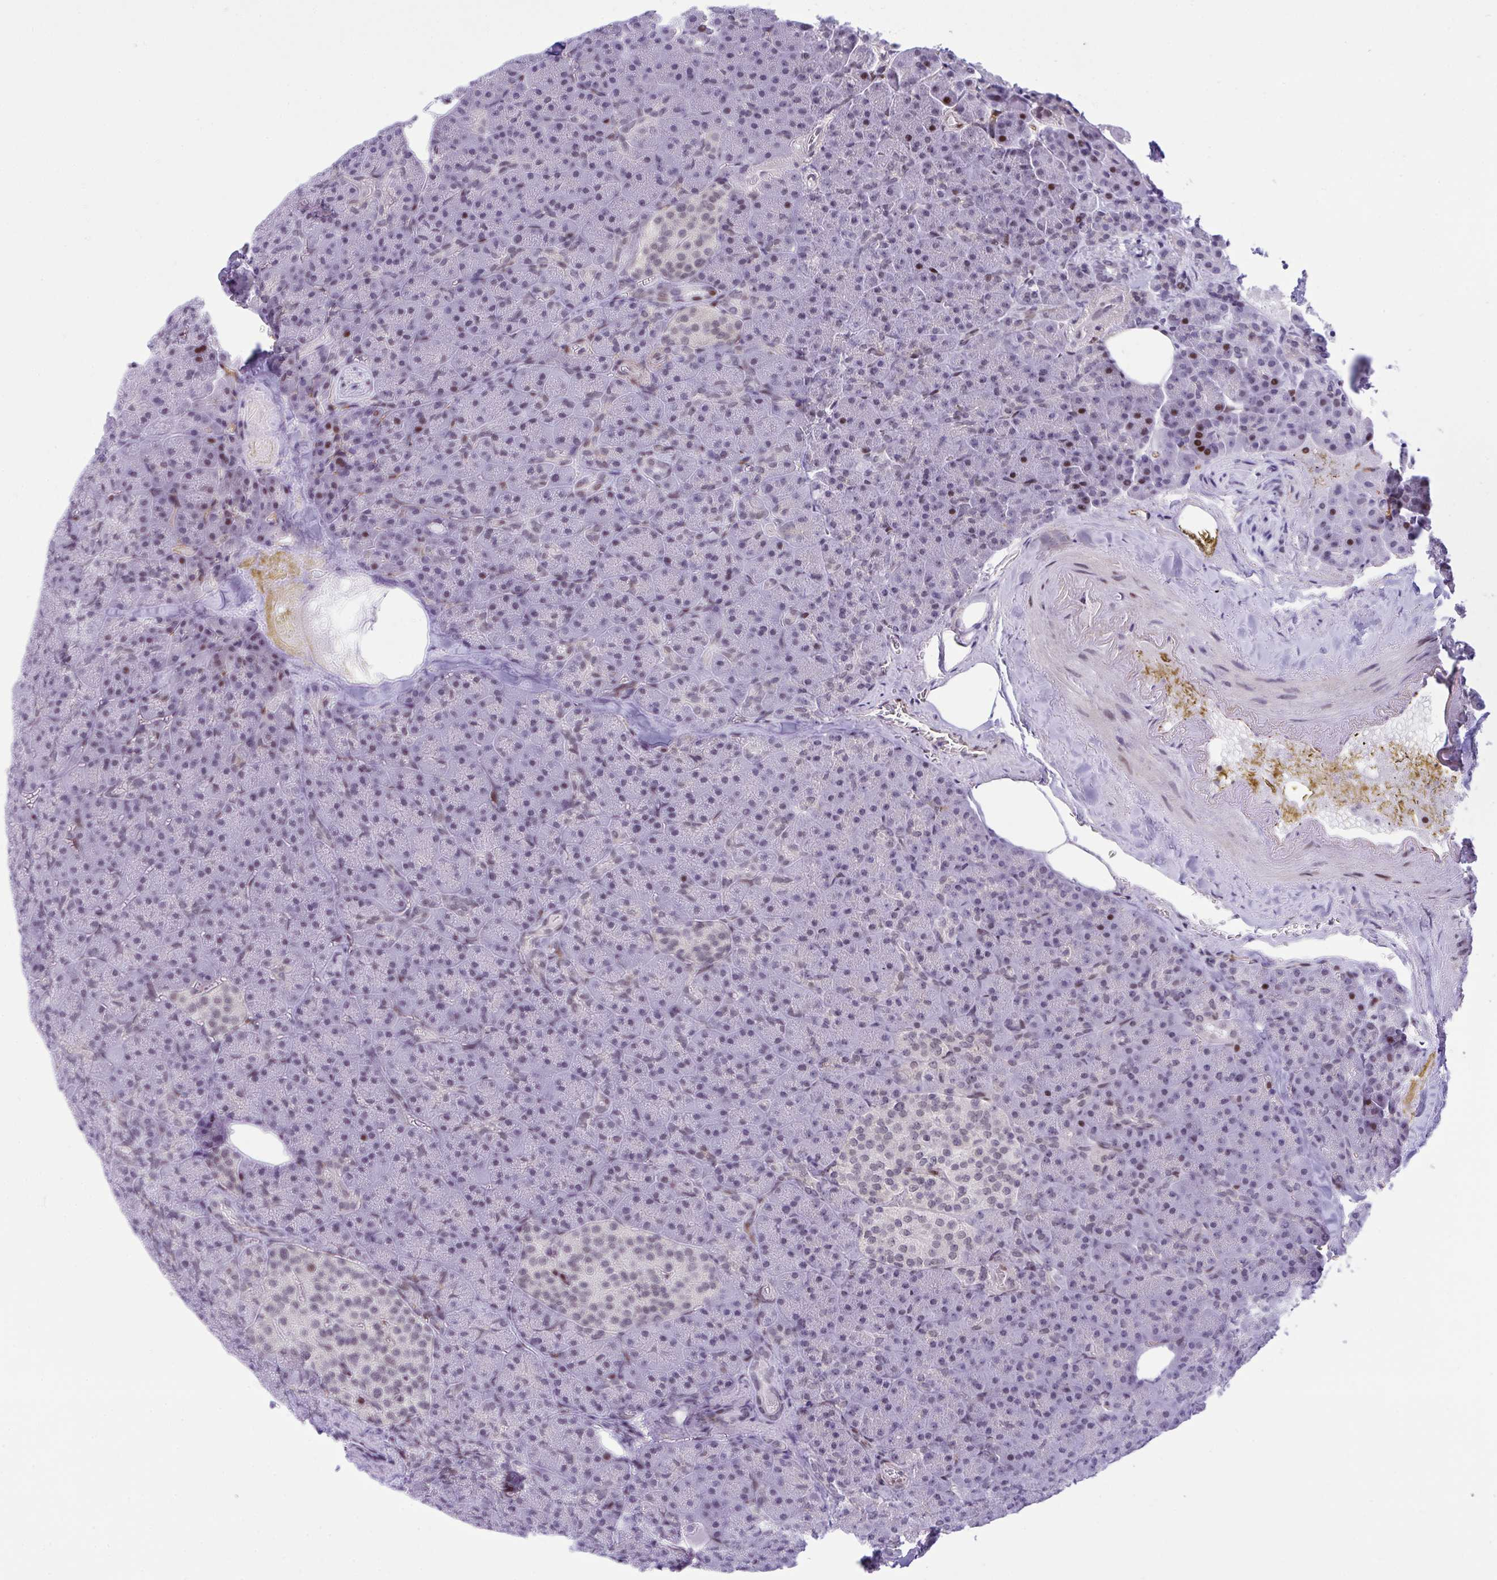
{"staining": {"intensity": "negative", "quantity": "none", "location": "none"}, "tissue": "pancreas", "cell_type": "Exocrine glandular cells", "image_type": "normal", "snomed": [{"axis": "morphology", "description": "Normal tissue, NOS"}, {"axis": "topography", "description": "Pancreas"}], "caption": "High magnification brightfield microscopy of unremarkable pancreas stained with DAB (3,3'-diaminobenzidine) (brown) and counterstained with hematoxylin (blue): exocrine glandular cells show no significant positivity. (Immunohistochemistry, brightfield microscopy, high magnification).", "gene": "ZFHX3", "patient": {"sex": "female", "age": 74}}